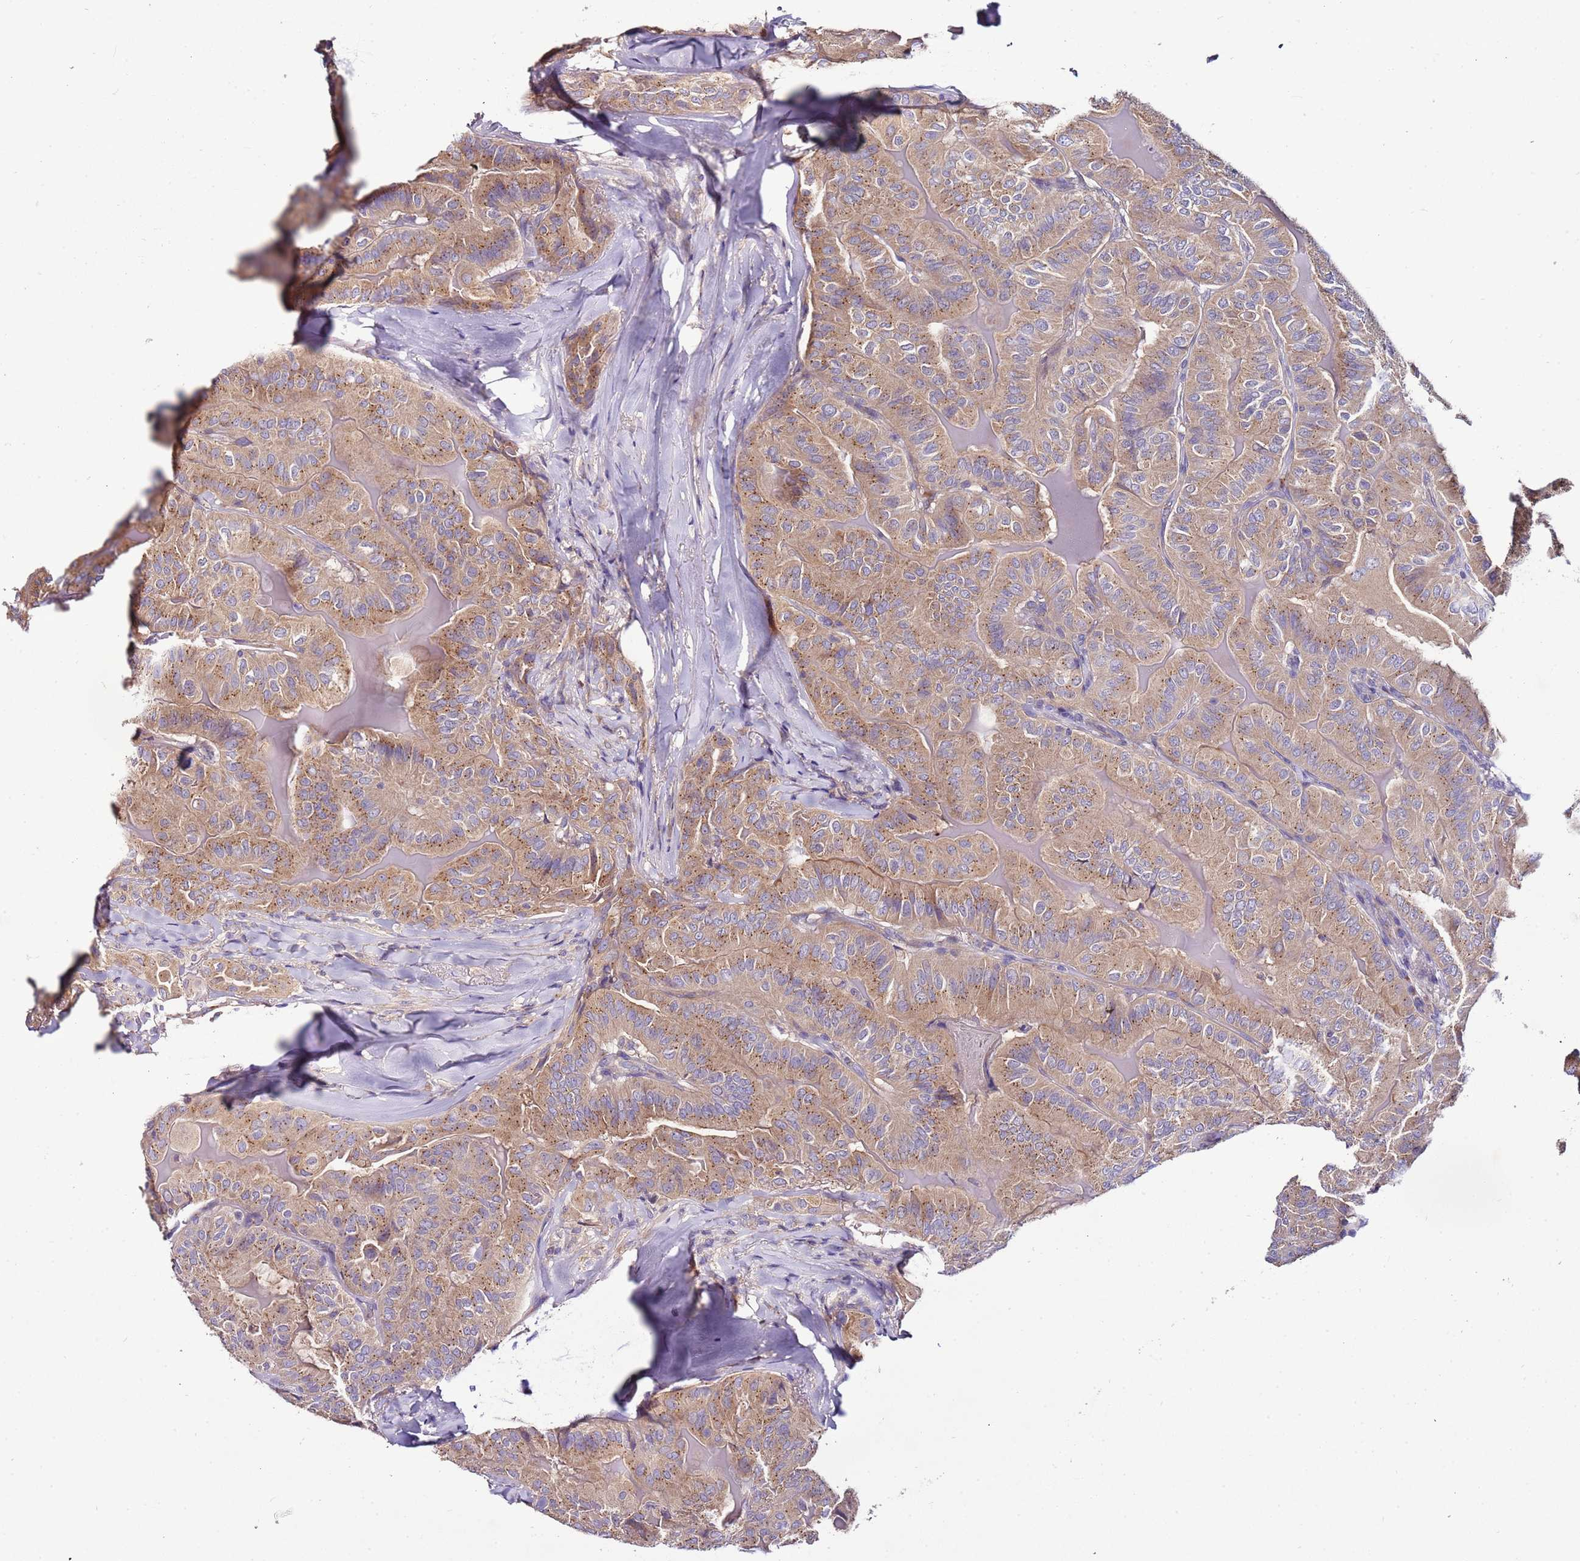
{"staining": {"intensity": "moderate", "quantity": ">75%", "location": "cytoplasmic/membranous"}, "tissue": "thyroid cancer", "cell_type": "Tumor cells", "image_type": "cancer", "snomed": [{"axis": "morphology", "description": "Papillary adenocarcinoma, NOS"}, {"axis": "topography", "description": "Thyroid gland"}], "caption": "Thyroid papillary adenocarcinoma stained with DAB (3,3'-diaminobenzidine) IHC reveals medium levels of moderate cytoplasmic/membranous positivity in about >75% of tumor cells. (DAB = brown stain, brightfield microscopy at high magnification).", "gene": "FAM20A", "patient": {"sex": "female", "age": 68}}